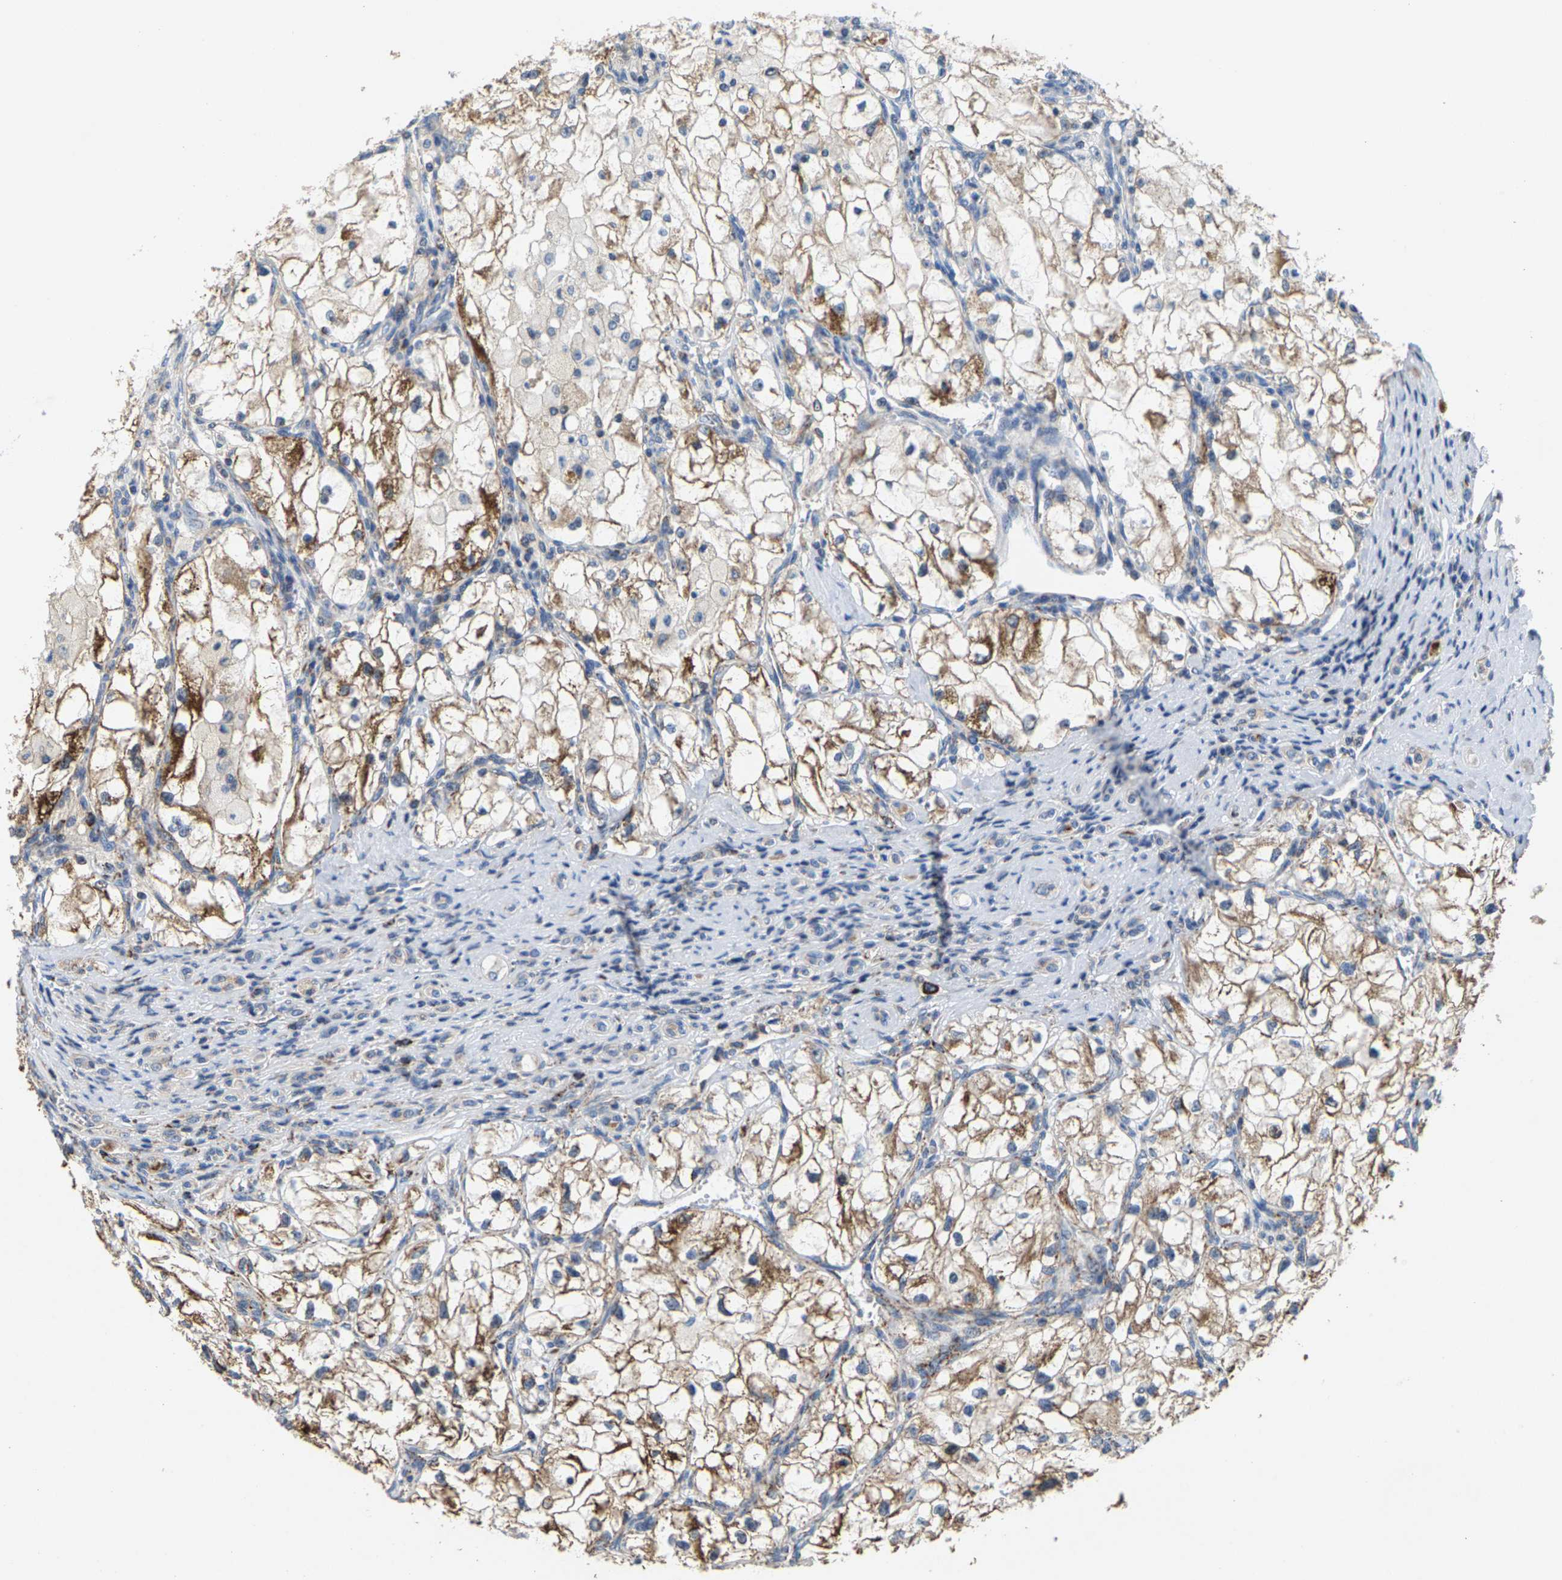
{"staining": {"intensity": "moderate", "quantity": ">75%", "location": "cytoplasmic/membranous"}, "tissue": "renal cancer", "cell_type": "Tumor cells", "image_type": "cancer", "snomed": [{"axis": "morphology", "description": "Adenocarcinoma, NOS"}, {"axis": "topography", "description": "Kidney"}], "caption": "The histopathology image shows immunohistochemical staining of renal adenocarcinoma. There is moderate cytoplasmic/membranous staining is appreciated in approximately >75% of tumor cells.", "gene": "SHMT2", "patient": {"sex": "female", "age": 70}}